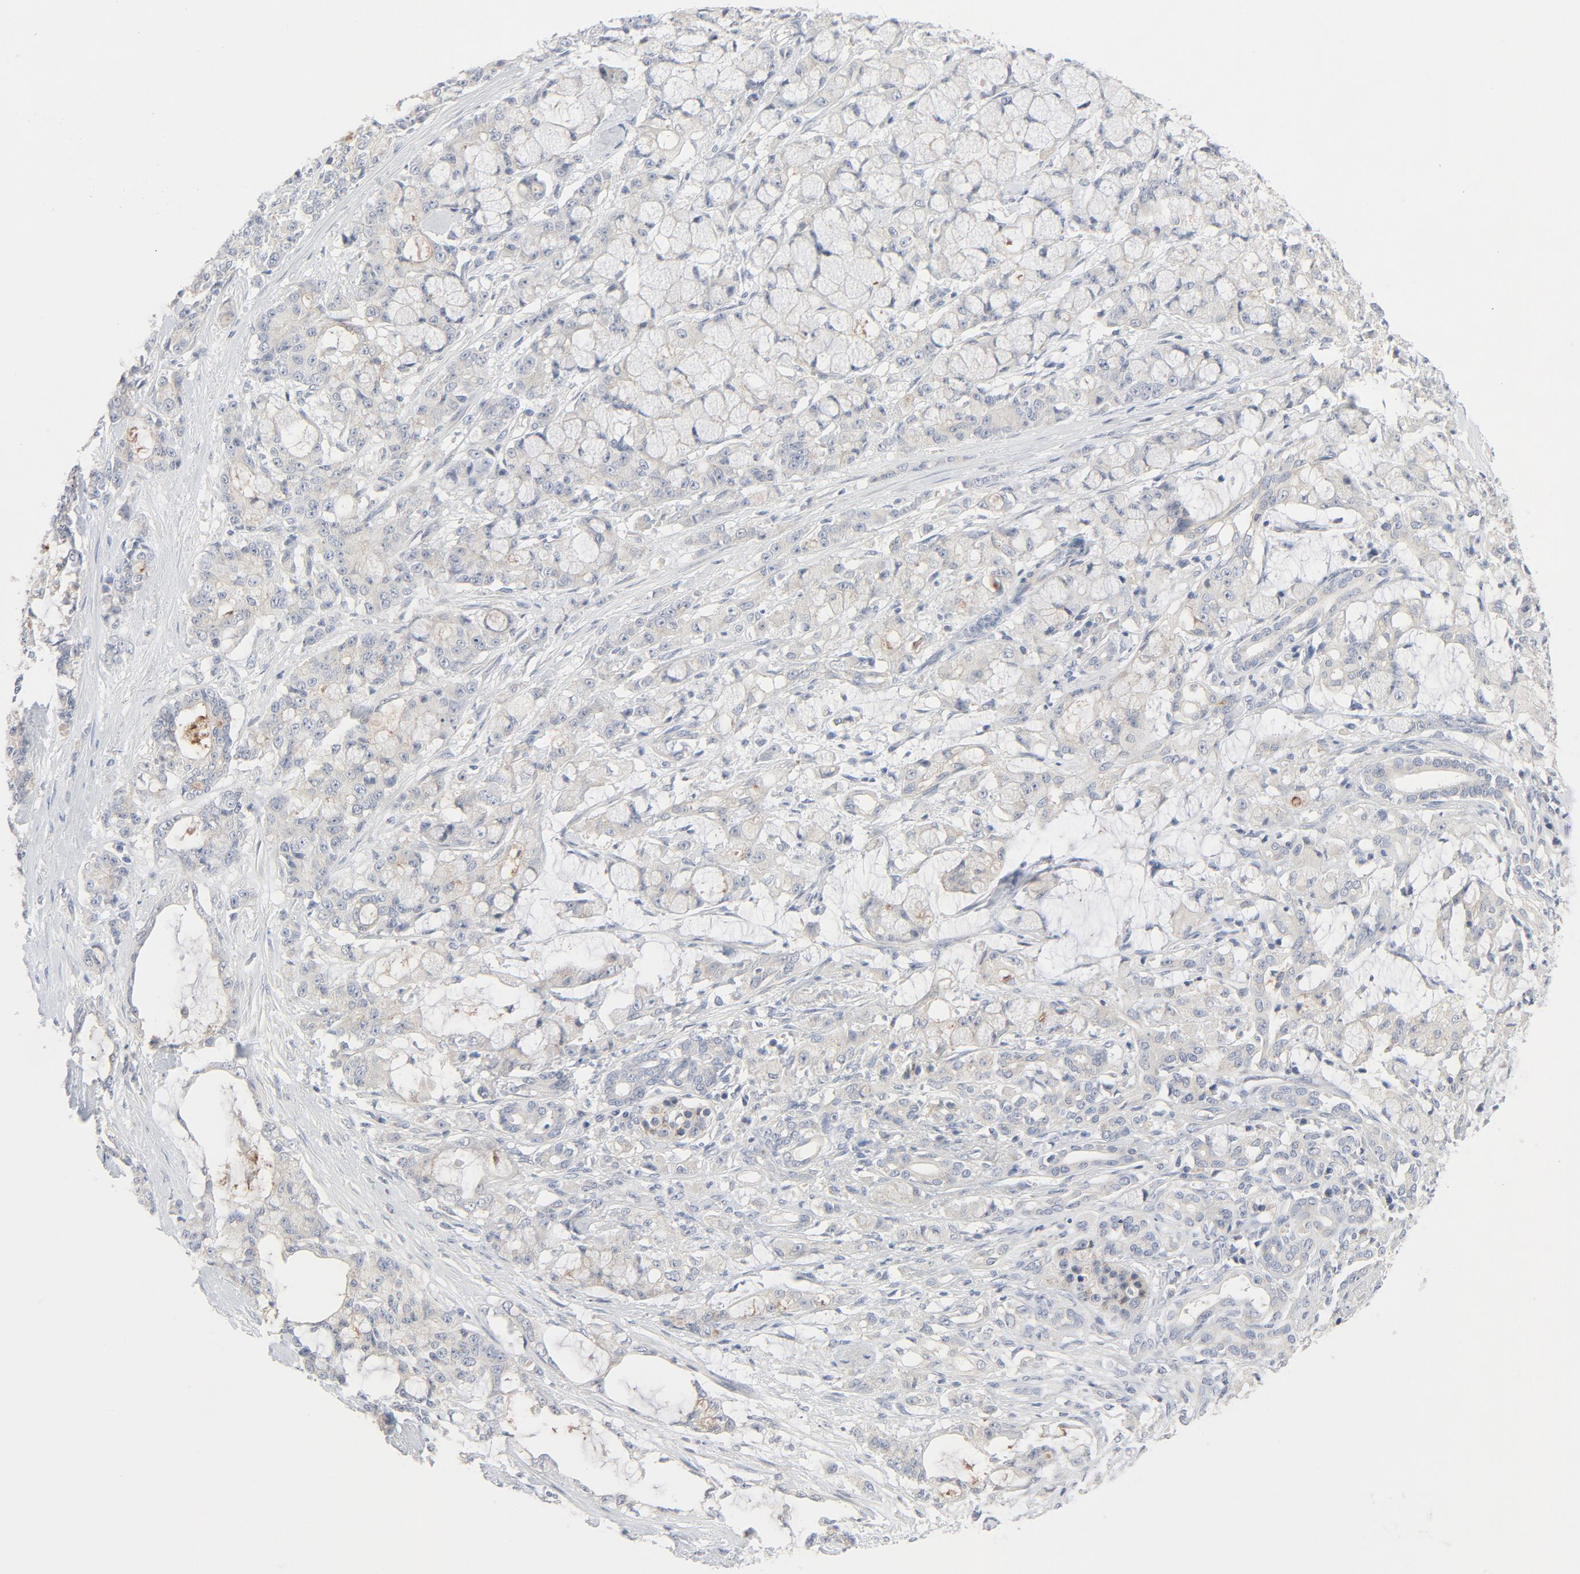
{"staining": {"intensity": "weak", "quantity": "25%-75%", "location": "cytoplasmic/membranous"}, "tissue": "pancreatic cancer", "cell_type": "Tumor cells", "image_type": "cancer", "snomed": [{"axis": "morphology", "description": "Adenocarcinoma, NOS"}, {"axis": "topography", "description": "Pancreas"}], "caption": "Weak cytoplasmic/membranous protein staining is seen in about 25%-75% of tumor cells in pancreatic adenocarcinoma.", "gene": "TSG101", "patient": {"sex": "female", "age": 73}}